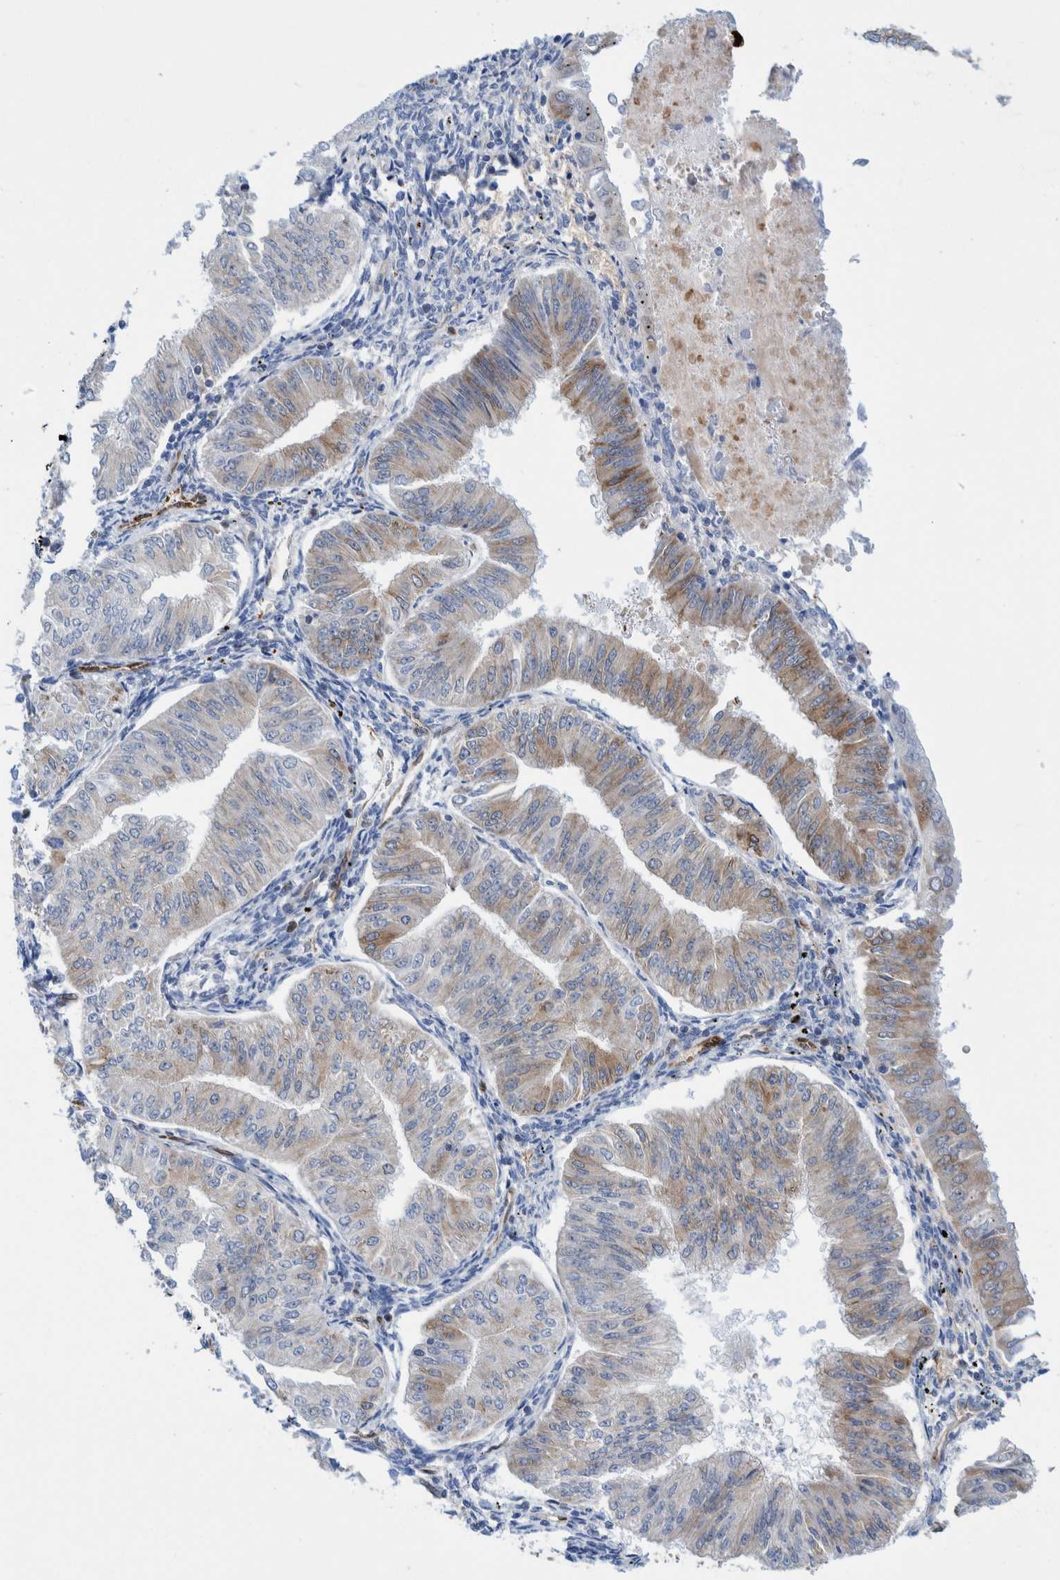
{"staining": {"intensity": "moderate", "quantity": "<25%", "location": "cytoplasmic/membranous"}, "tissue": "endometrial cancer", "cell_type": "Tumor cells", "image_type": "cancer", "snomed": [{"axis": "morphology", "description": "Normal tissue, NOS"}, {"axis": "morphology", "description": "Adenocarcinoma, NOS"}, {"axis": "topography", "description": "Endometrium"}], "caption": "Endometrial adenocarcinoma stained with DAB (3,3'-diaminobenzidine) IHC shows low levels of moderate cytoplasmic/membranous staining in approximately <25% of tumor cells.", "gene": "THEM6", "patient": {"sex": "female", "age": 53}}